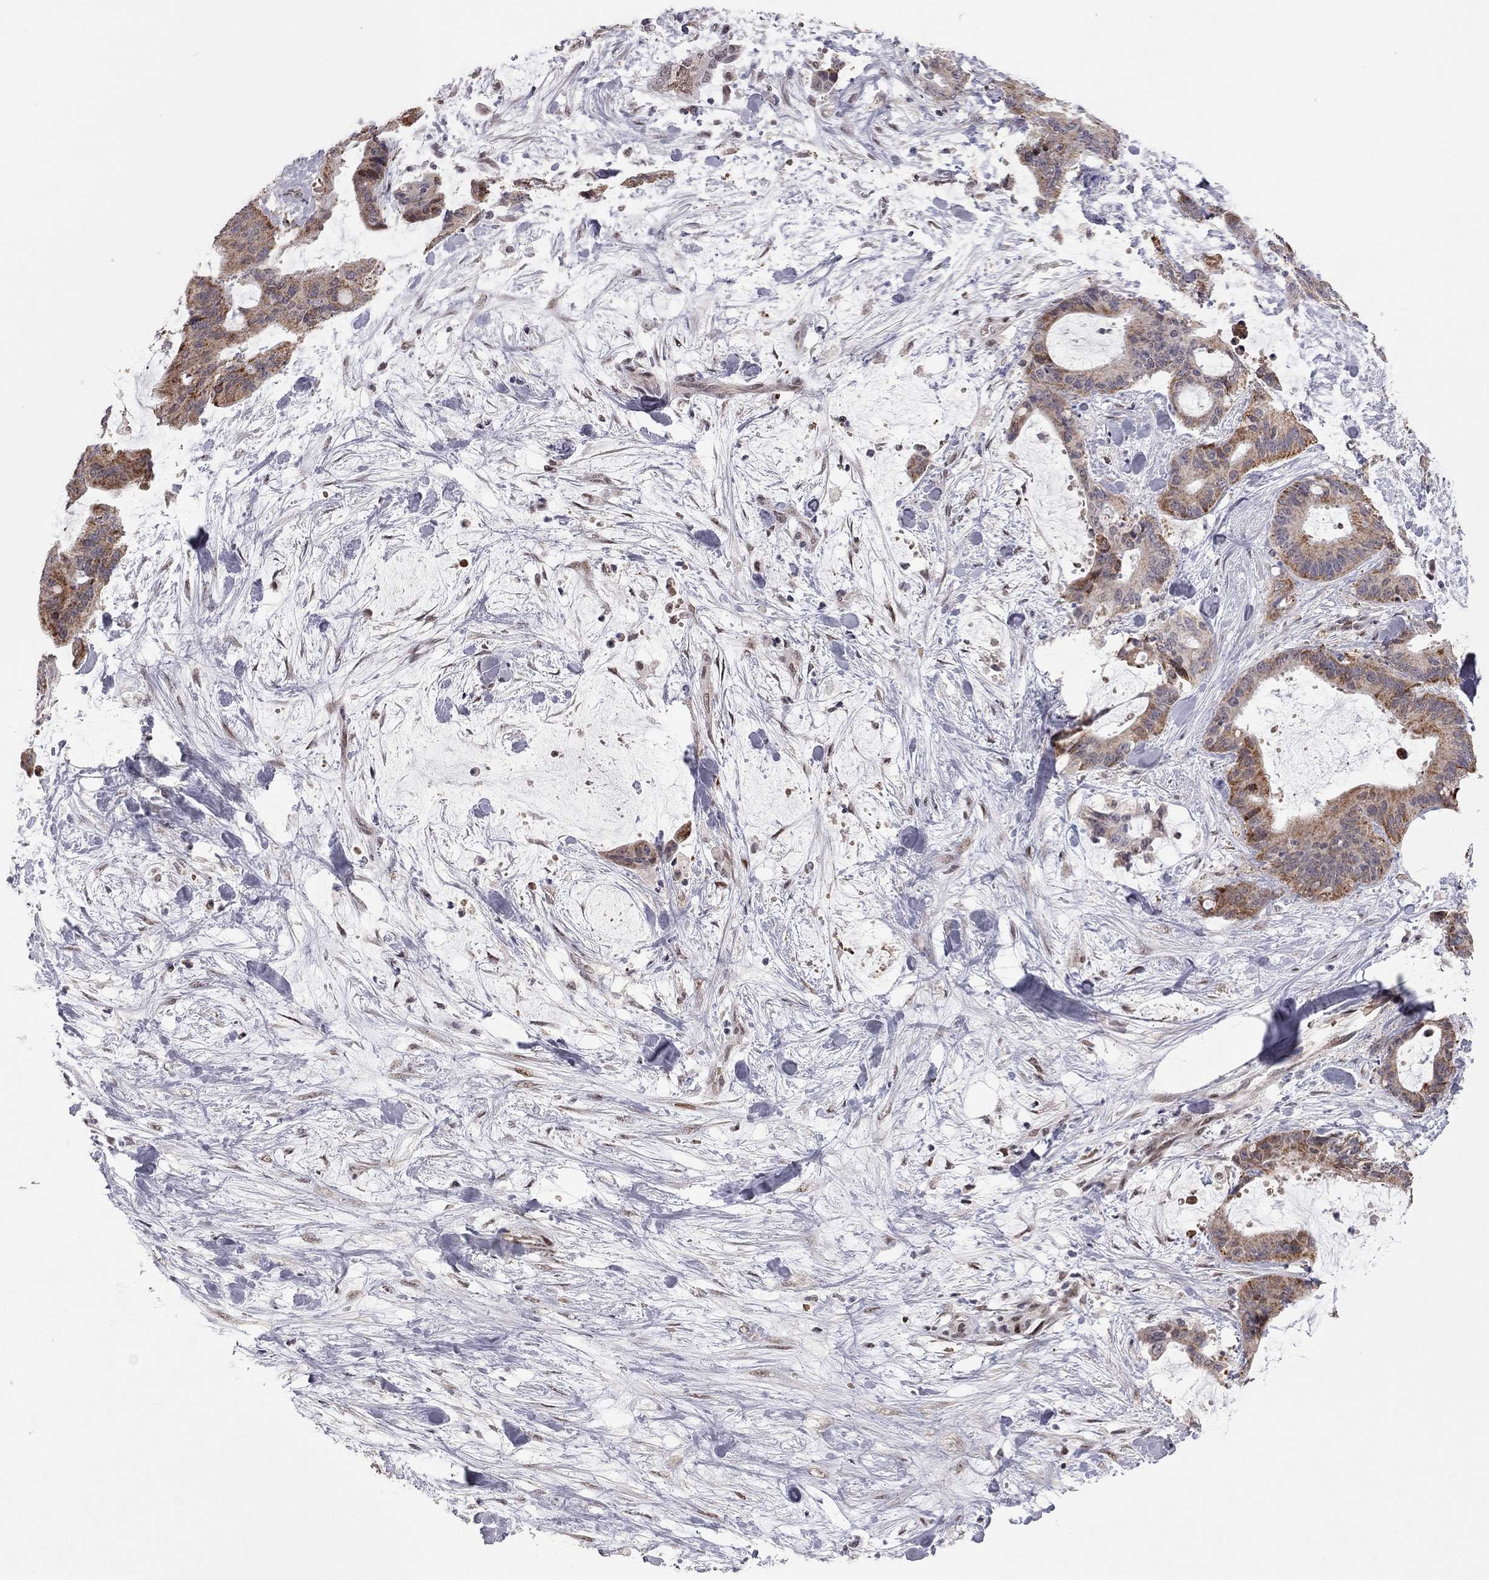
{"staining": {"intensity": "strong", "quantity": ">75%", "location": "cytoplasmic/membranous"}, "tissue": "liver cancer", "cell_type": "Tumor cells", "image_type": "cancer", "snomed": [{"axis": "morphology", "description": "Cholangiocarcinoma"}, {"axis": "topography", "description": "Liver"}], "caption": "Immunohistochemistry histopathology image of liver cancer (cholangiocarcinoma) stained for a protein (brown), which shows high levels of strong cytoplasmic/membranous staining in approximately >75% of tumor cells.", "gene": "MC3R", "patient": {"sex": "female", "age": 73}}